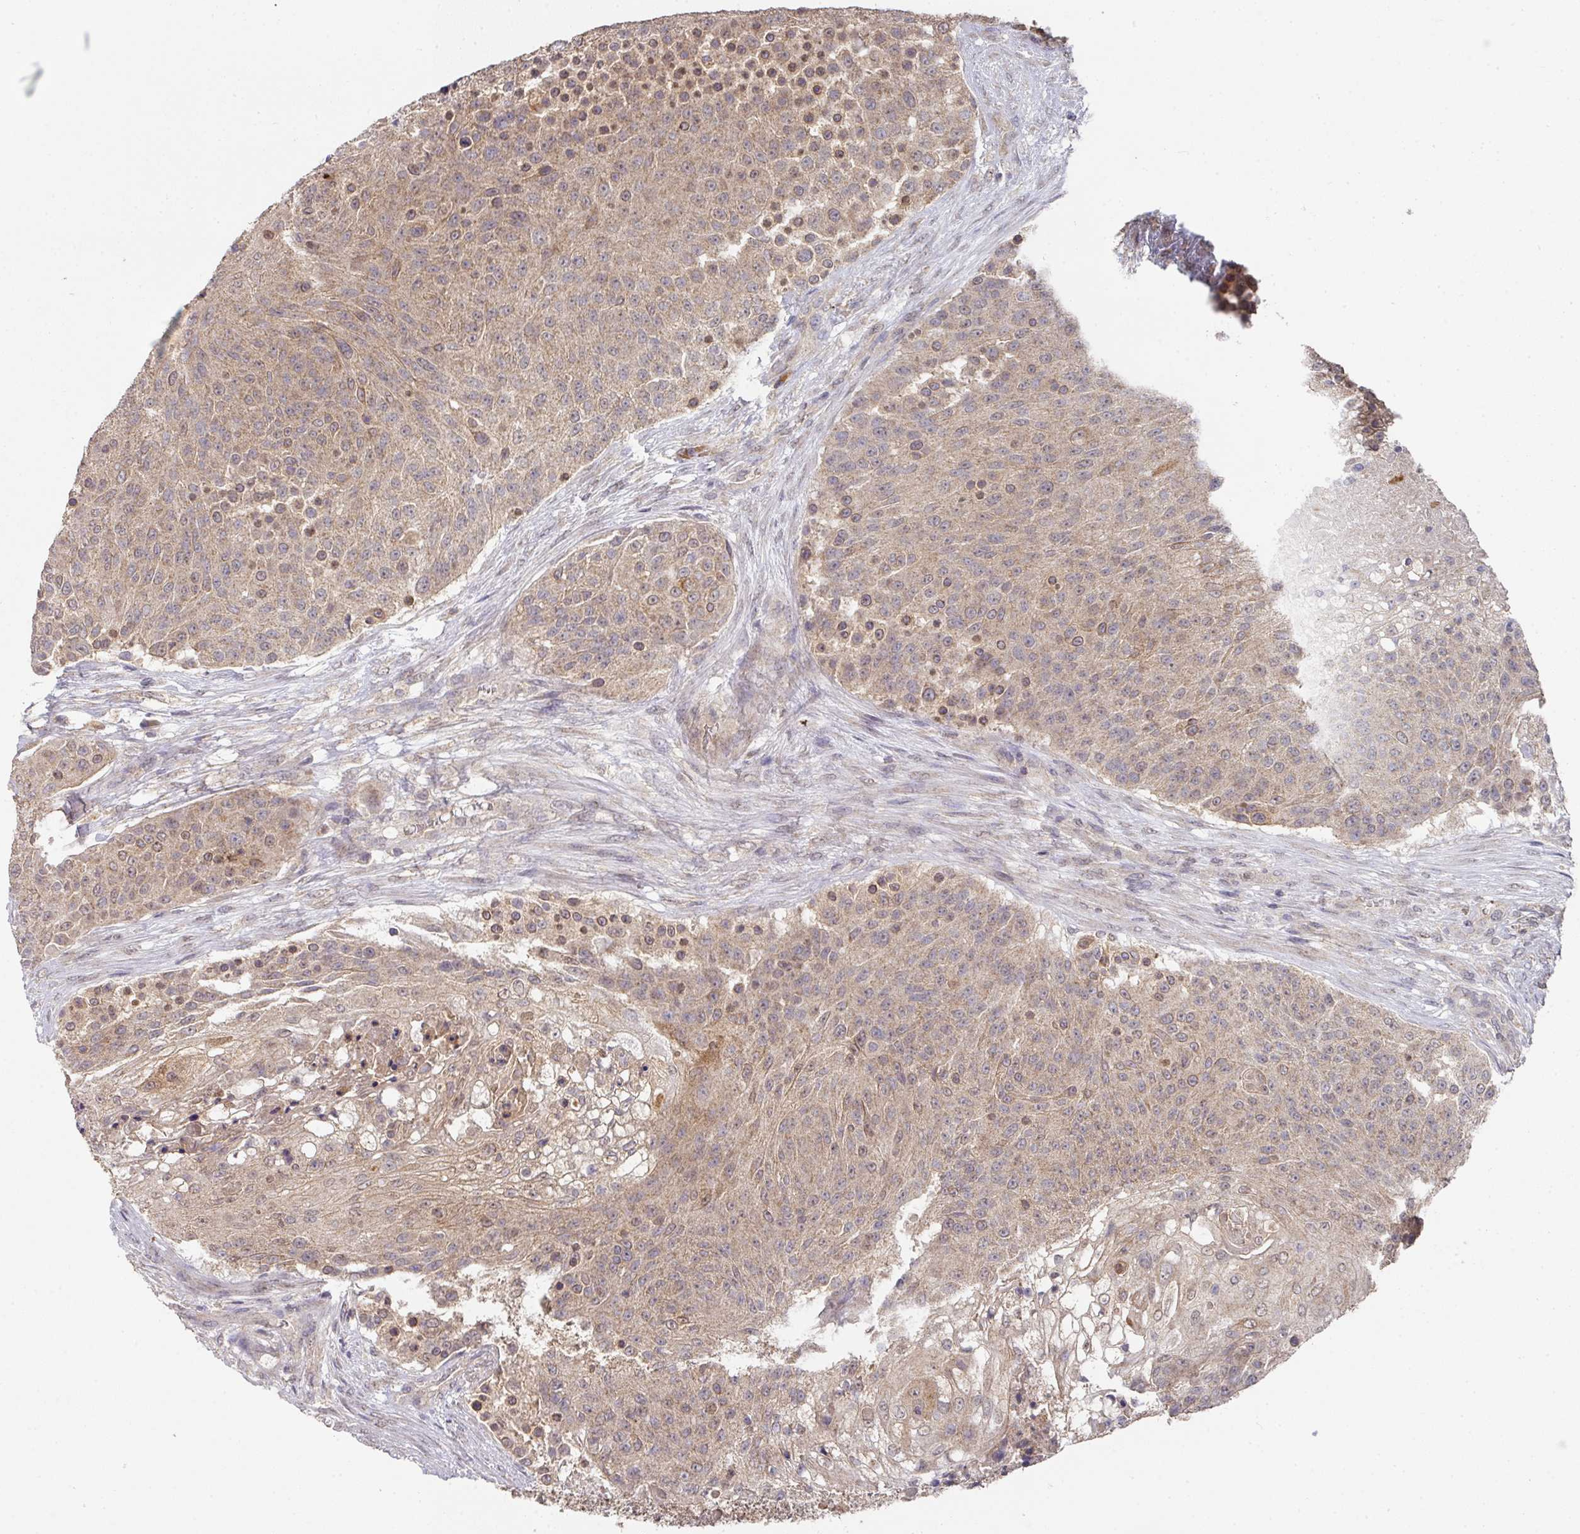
{"staining": {"intensity": "weak", "quantity": "25%-75%", "location": "cytoplasmic/membranous"}, "tissue": "urothelial cancer", "cell_type": "Tumor cells", "image_type": "cancer", "snomed": [{"axis": "morphology", "description": "Urothelial carcinoma, High grade"}, {"axis": "topography", "description": "Urinary bladder"}], "caption": "The micrograph reveals a brown stain indicating the presence of a protein in the cytoplasmic/membranous of tumor cells in urothelial cancer.", "gene": "EXTL3", "patient": {"sex": "female", "age": 63}}